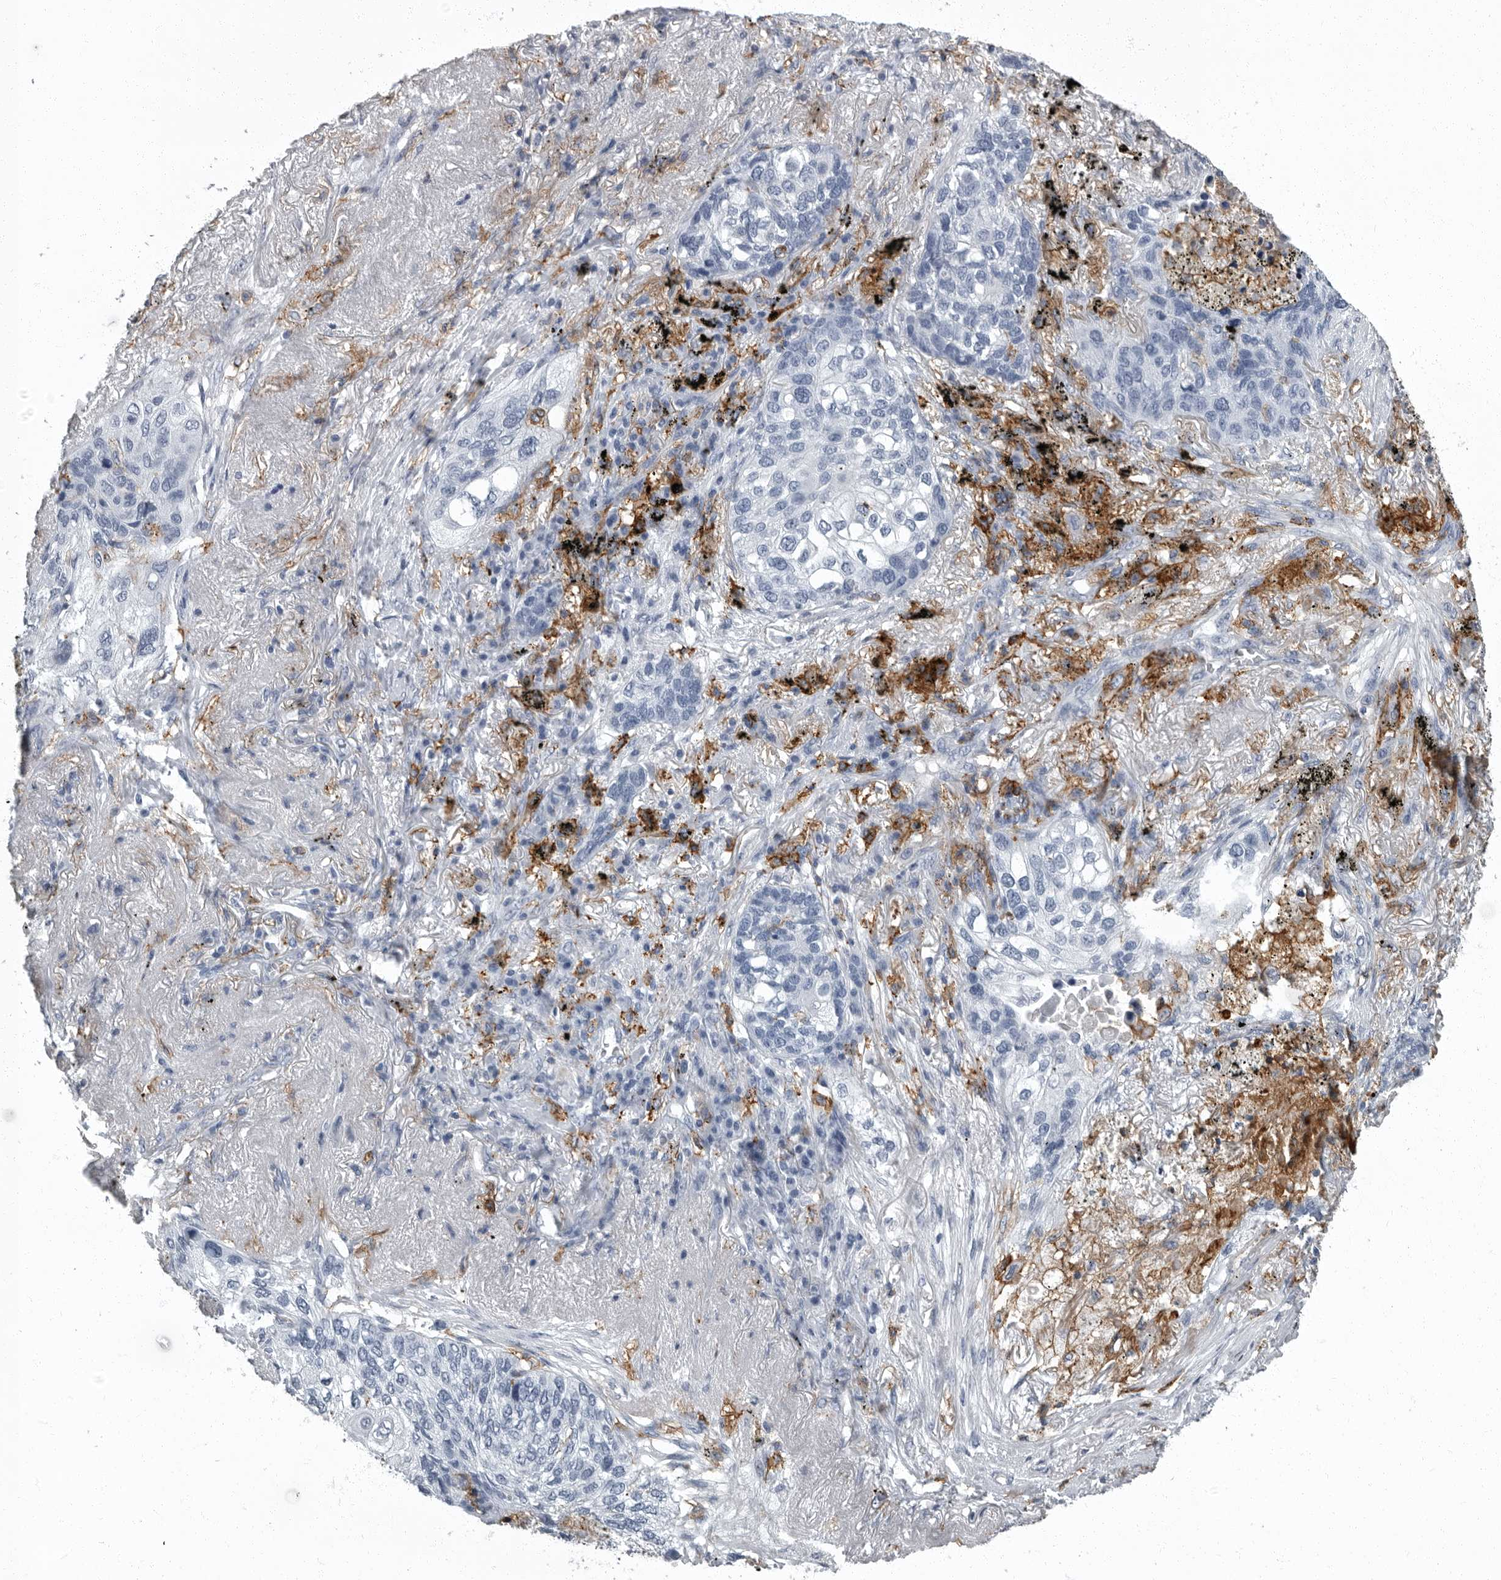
{"staining": {"intensity": "negative", "quantity": "none", "location": "none"}, "tissue": "lung cancer", "cell_type": "Tumor cells", "image_type": "cancer", "snomed": [{"axis": "morphology", "description": "Squamous cell carcinoma, NOS"}, {"axis": "topography", "description": "Lung"}], "caption": "Tumor cells show no significant positivity in squamous cell carcinoma (lung). (DAB immunohistochemistry with hematoxylin counter stain).", "gene": "FCER1G", "patient": {"sex": "female", "age": 63}}